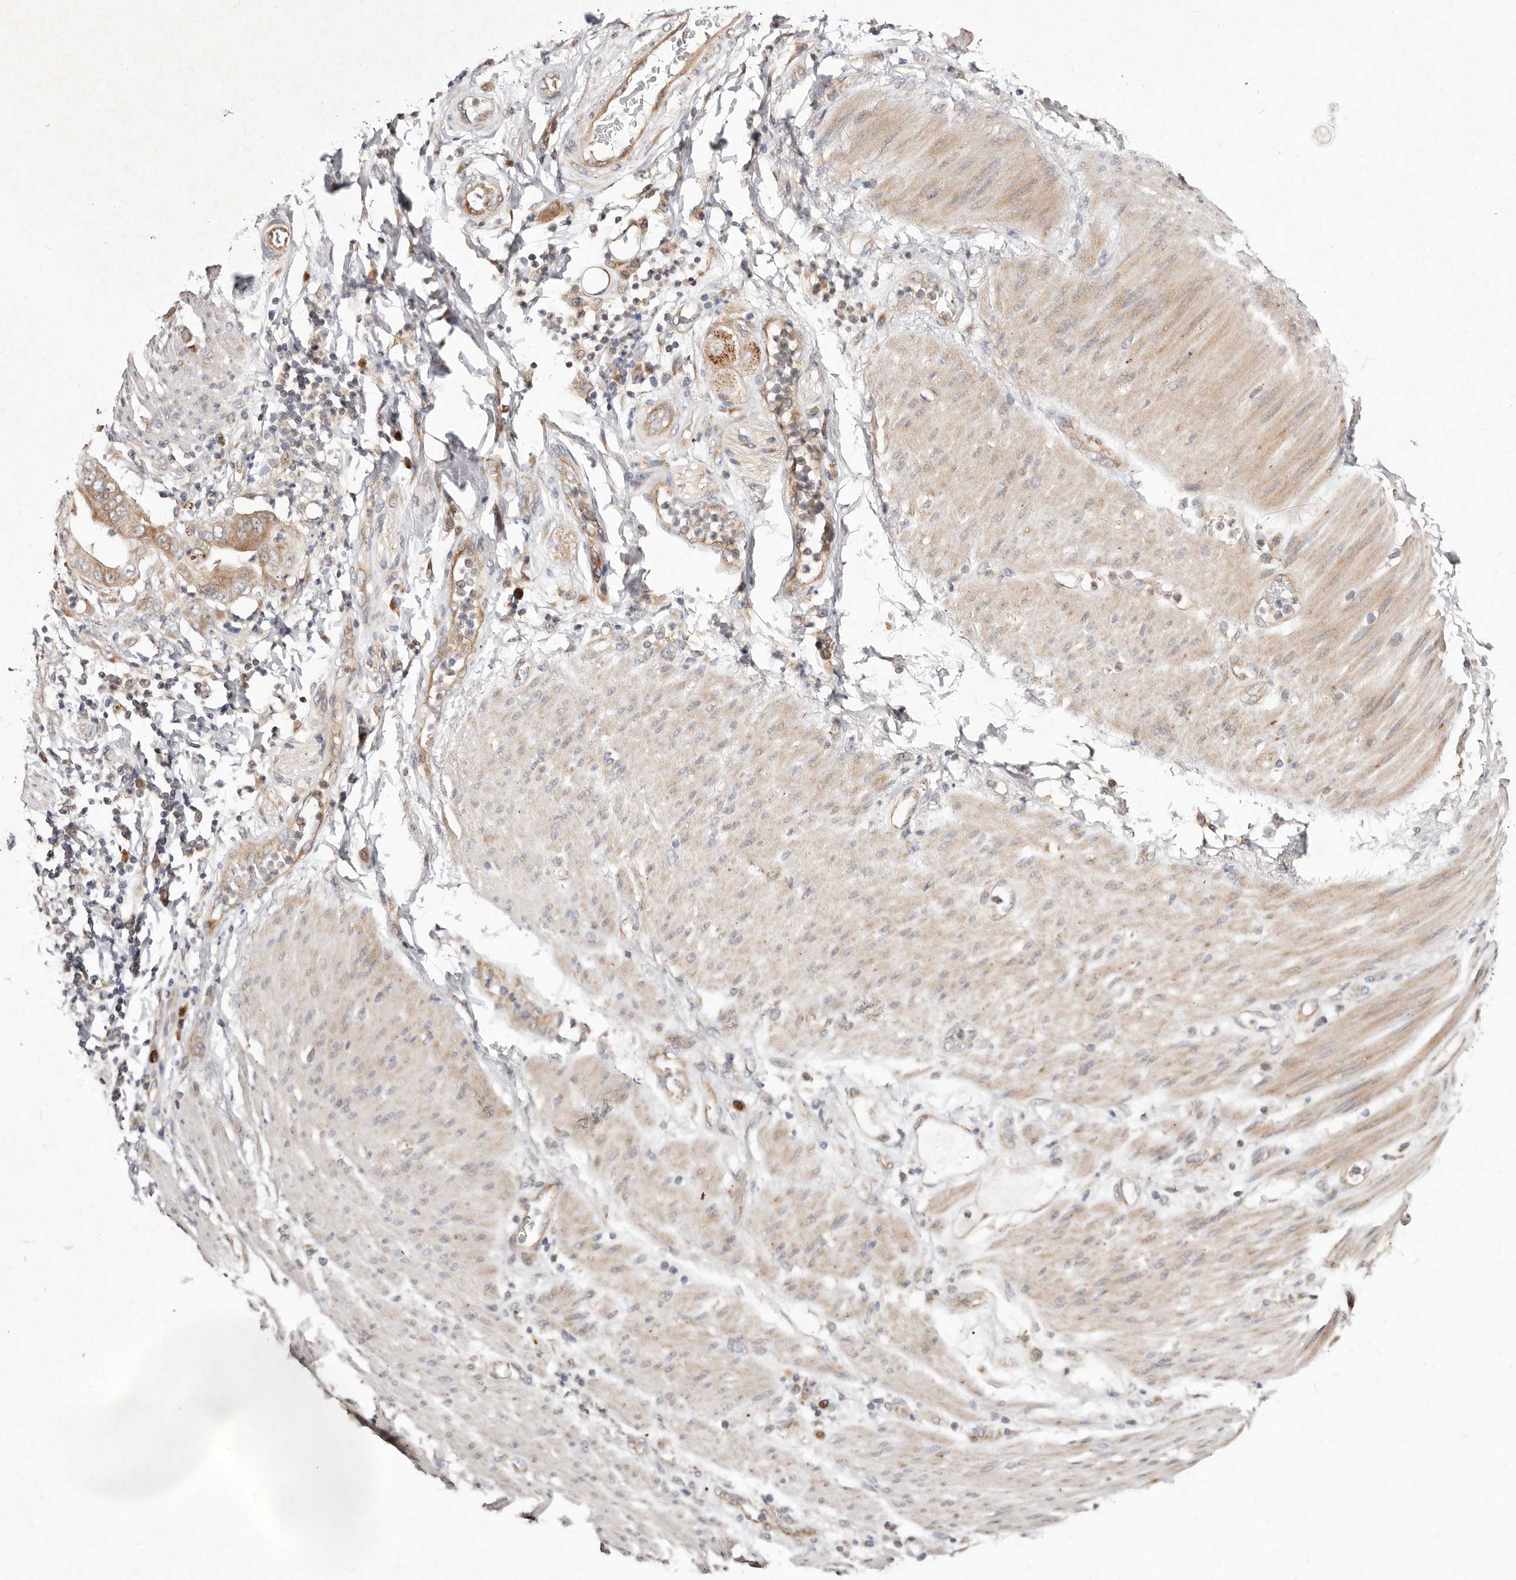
{"staining": {"intensity": "moderate", "quantity": ">75%", "location": "cytoplasmic/membranous"}, "tissue": "stomach cancer", "cell_type": "Tumor cells", "image_type": "cancer", "snomed": [{"axis": "morphology", "description": "Adenocarcinoma, NOS"}, {"axis": "topography", "description": "Stomach"}], "caption": "This micrograph reveals immunohistochemistry staining of adenocarcinoma (stomach), with medium moderate cytoplasmic/membranous expression in about >75% of tumor cells.", "gene": "USP33", "patient": {"sex": "female", "age": 73}}